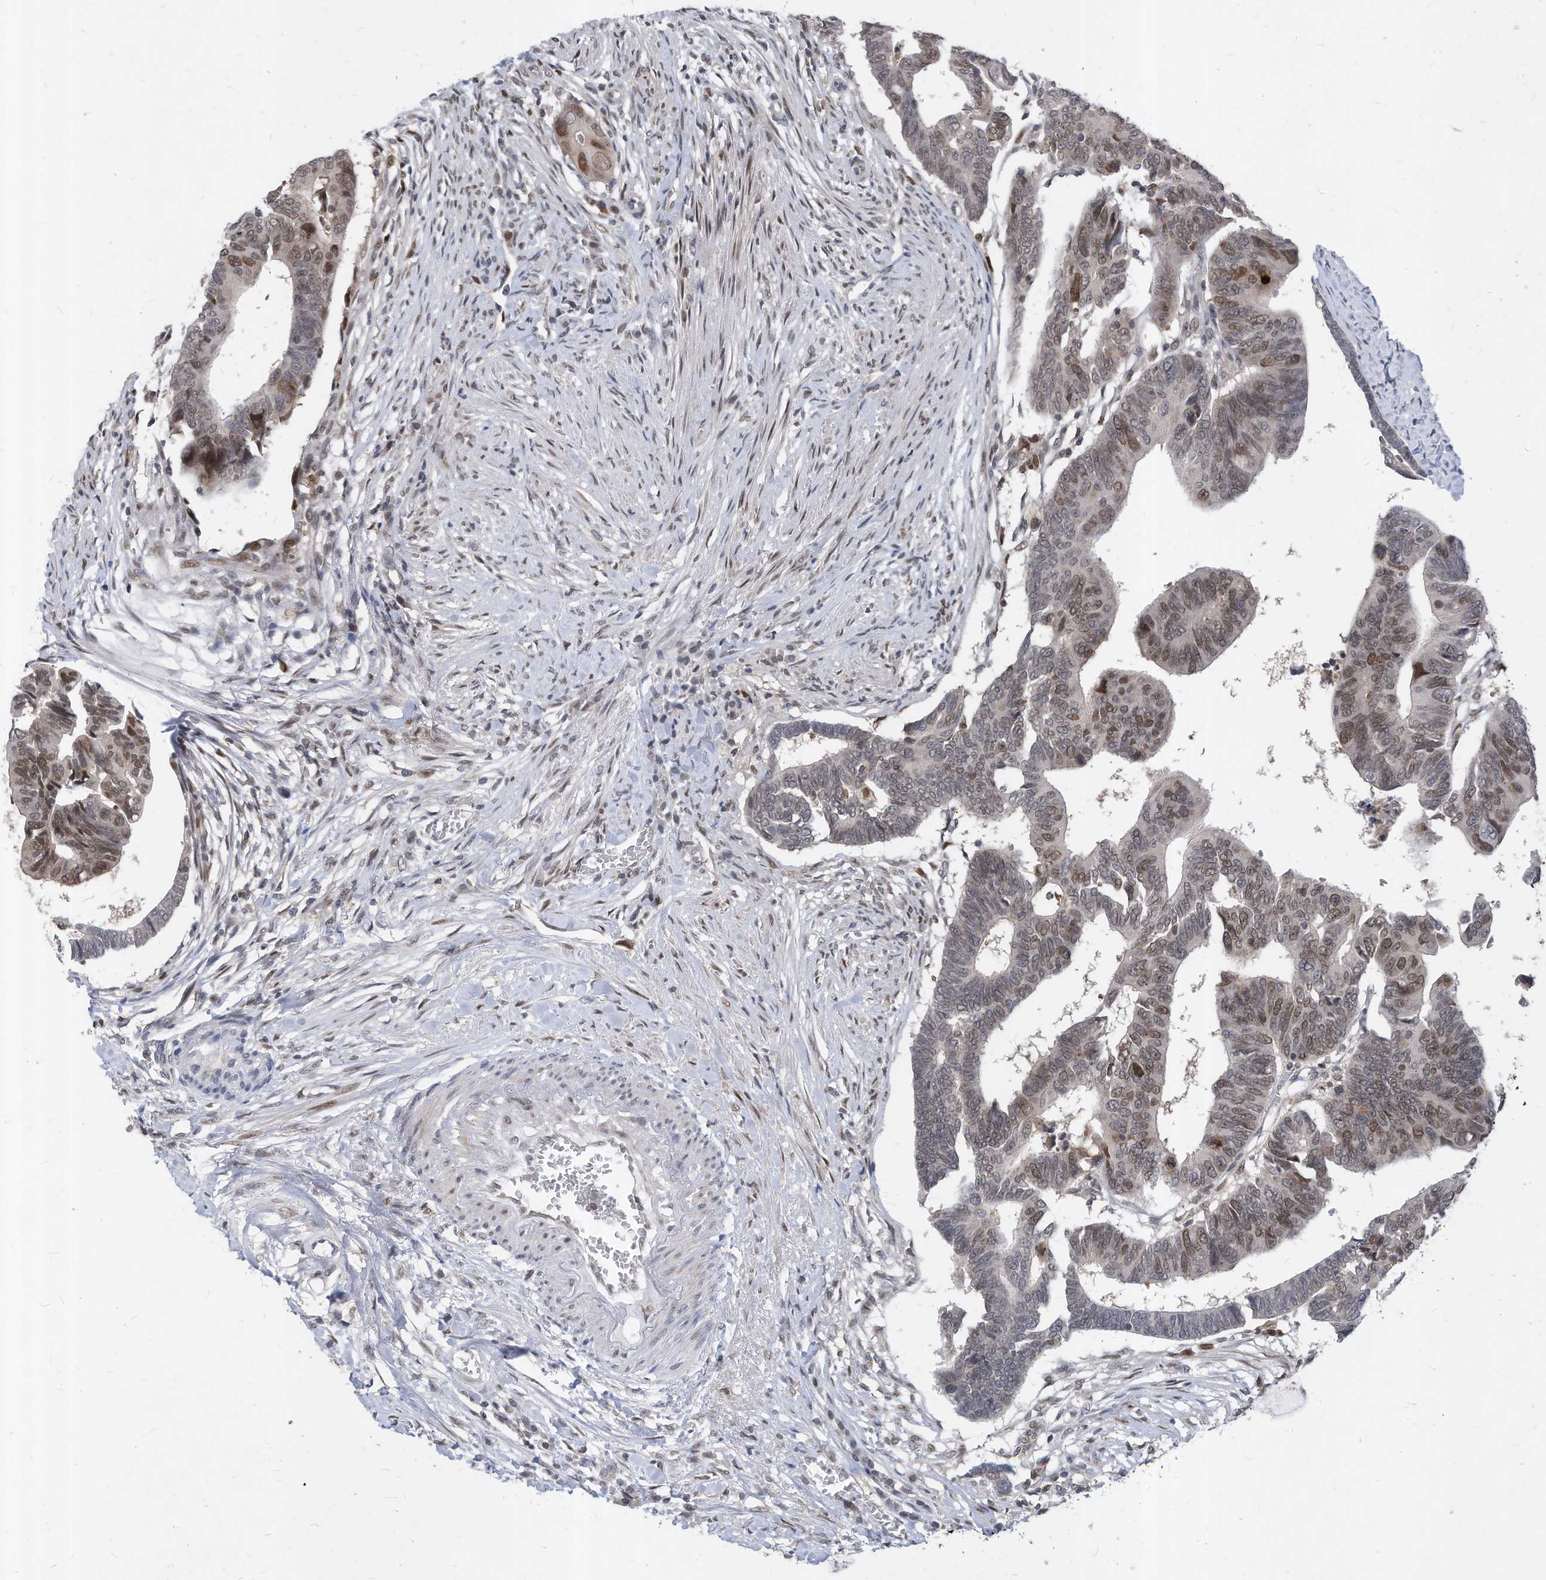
{"staining": {"intensity": "moderate", "quantity": "25%-75%", "location": "nuclear"}, "tissue": "colorectal cancer", "cell_type": "Tumor cells", "image_type": "cancer", "snomed": [{"axis": "morphology", "description": "Adenocarcinoma, NOS"}, {"axis": "topography", "description": "Rectum"}], "caption": "Colorectal adenocarcinoma was stained to show a protein in brown. There is medium levels of moderate nuclear expression in approximately 25%-75% of tumor cells. Immunohistochemistry stains the protein in brown and the nuclei are stained blue.", "gene": "KPNB1", "patient": {"sex": "female", "age": 65}}